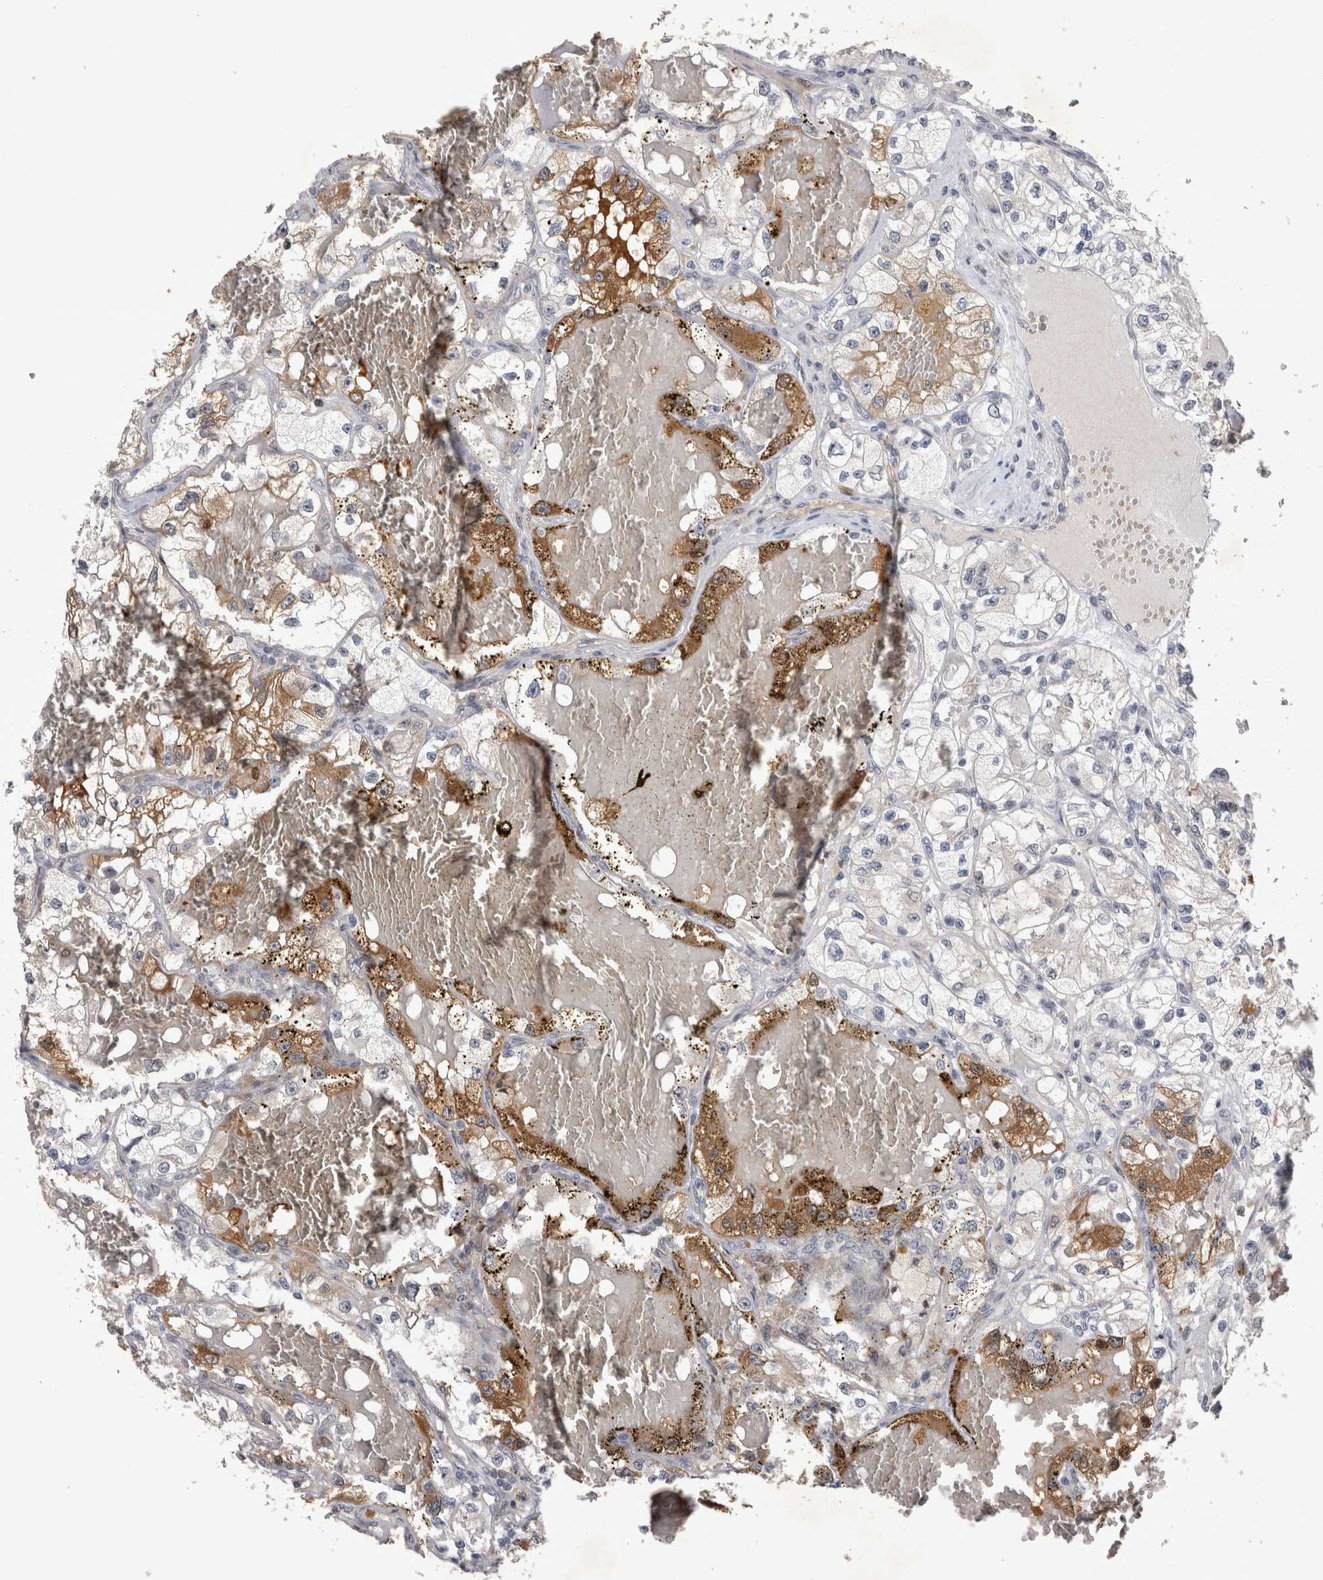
{"staining": {"intensity": "negative", "quantity": "none", "location": "none"}, "tissue": "renal cancer", "cell_type": "Tumor cells", "image_type": "cancer", "snomed": [{"axis": "morphology", "description": "Adenocarcinoma, NOS"}, {"axis": "topography", "description": "Kidney"}], "caption": "Adenocarcinoma (renal) was stained to show a protein in brown. There is no significant positivity in tumor cells.", "gene": "IFI44", "patient": {"sex": "female", "age": 57}}